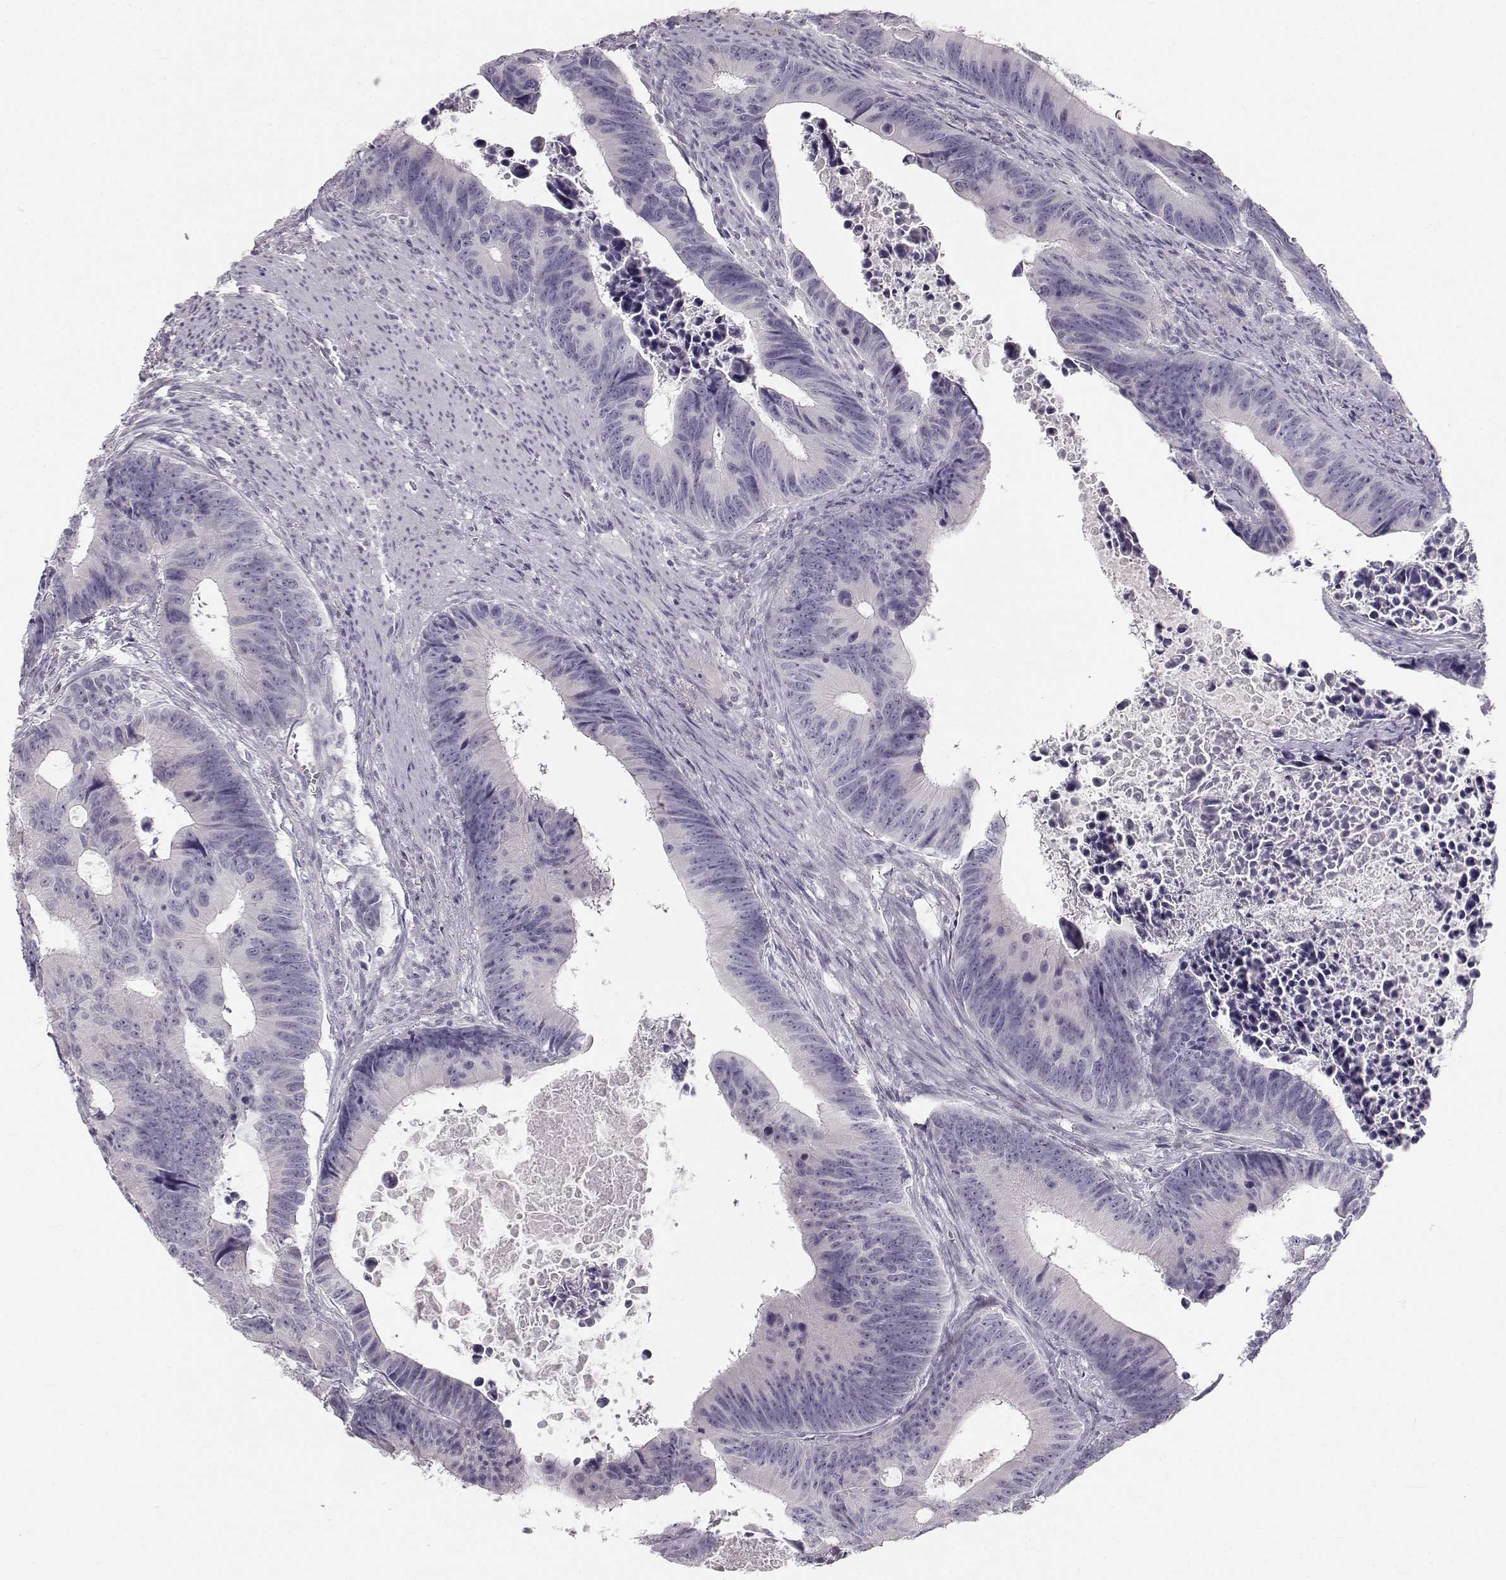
{"staining": {"intensity": "negative", "quantity": "none", "location": "none"}, "tissue": "colorectal cancer", "cell_type": "Tumor cells", "image_type": "cancer", "snomed": [{"axis": "morphology", "description": "Adenocarcinoma, NOS"}, {"axis": "topography", "description": "Colon"}], "caption": "The image shows no significant staining in tumor cells of colorectal cancer.", "gene": "OIP5", "patient": {"sex": "female", "age": 87}}